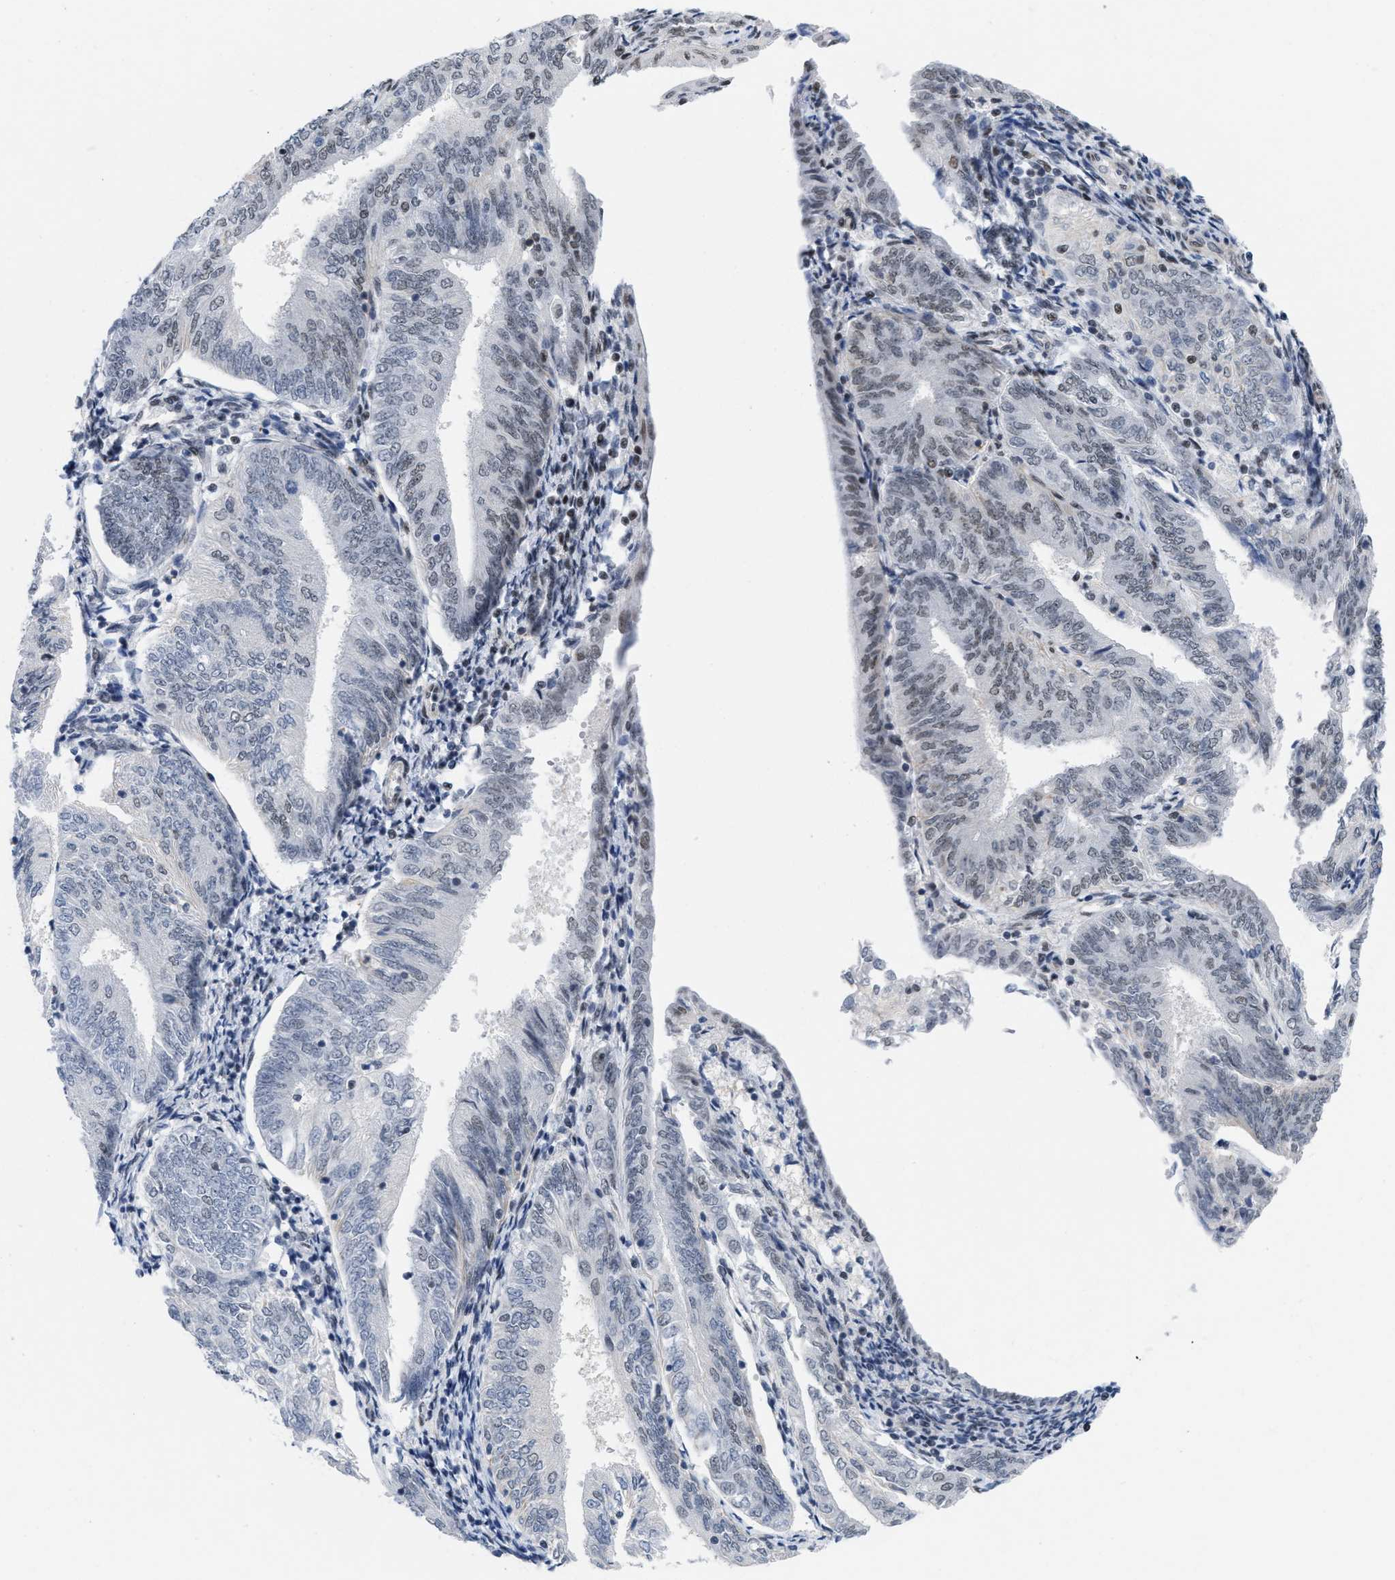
{"staining": {"intensity": "weak", "quantity": "<25%", "location": "nuclear"}, "tissue": "endometrial cancer", "cell_type": "Tumor cells", "image_type": "cancer", "snomed": [{"axis": "morphology", "description": "Adenocarcinoma, NOS"}, {"axis": "topography", "description": "Endometrium"}], "caption": "Immunohistochemistry (IHC) micrograph of neoplastic tissue: adenocarcinoma (endometrial) stained with DAB (3,3'-diaminobenzidine) displays no significant protein positivity in tumor cells.", "gene": "MIER1", "patient": {"sex": "female", "age": 58}}